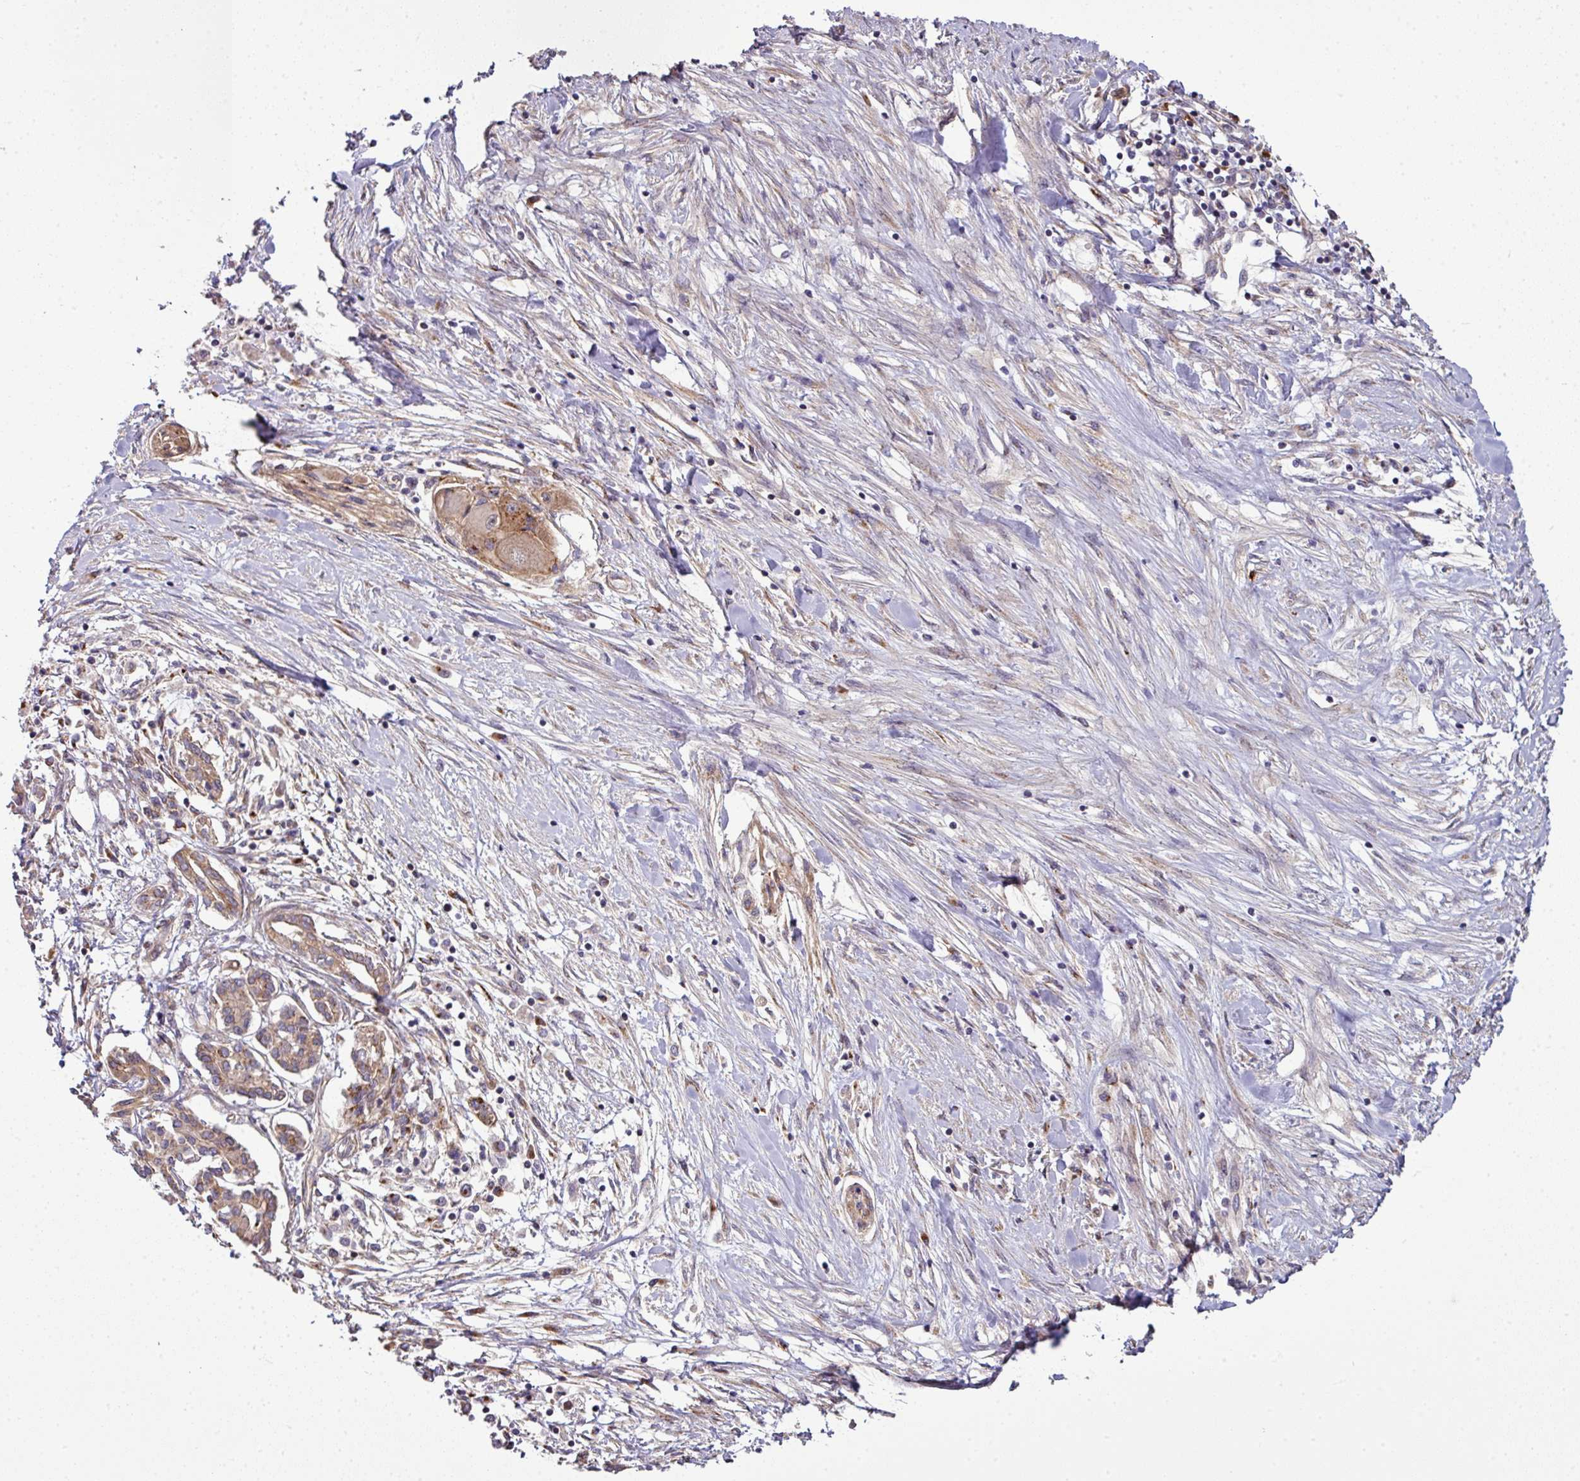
{"staining": {"intensity": "moderate", "quantity": ">75%", "location": "cytoplasmic/membranous"}, "tissue": "pancreatic cancer", "cell_type": "Tumor cells", "image_type": "cancer", "snomed": [{"axis": "morphology", "description": "Adenocarcinoma, NOS"}, {"axis": "topography", "description": "Pancreas"}], "caption": "Immunohistochemical staining of human pancreatic adenocarcinoma demonstrates medium levels of moderate cytoplasmic/membranous protein positivity in about >75% of tumor cells.", "gene": "TIMMDC1", "patient": {"sex": "female", "age": 50}}